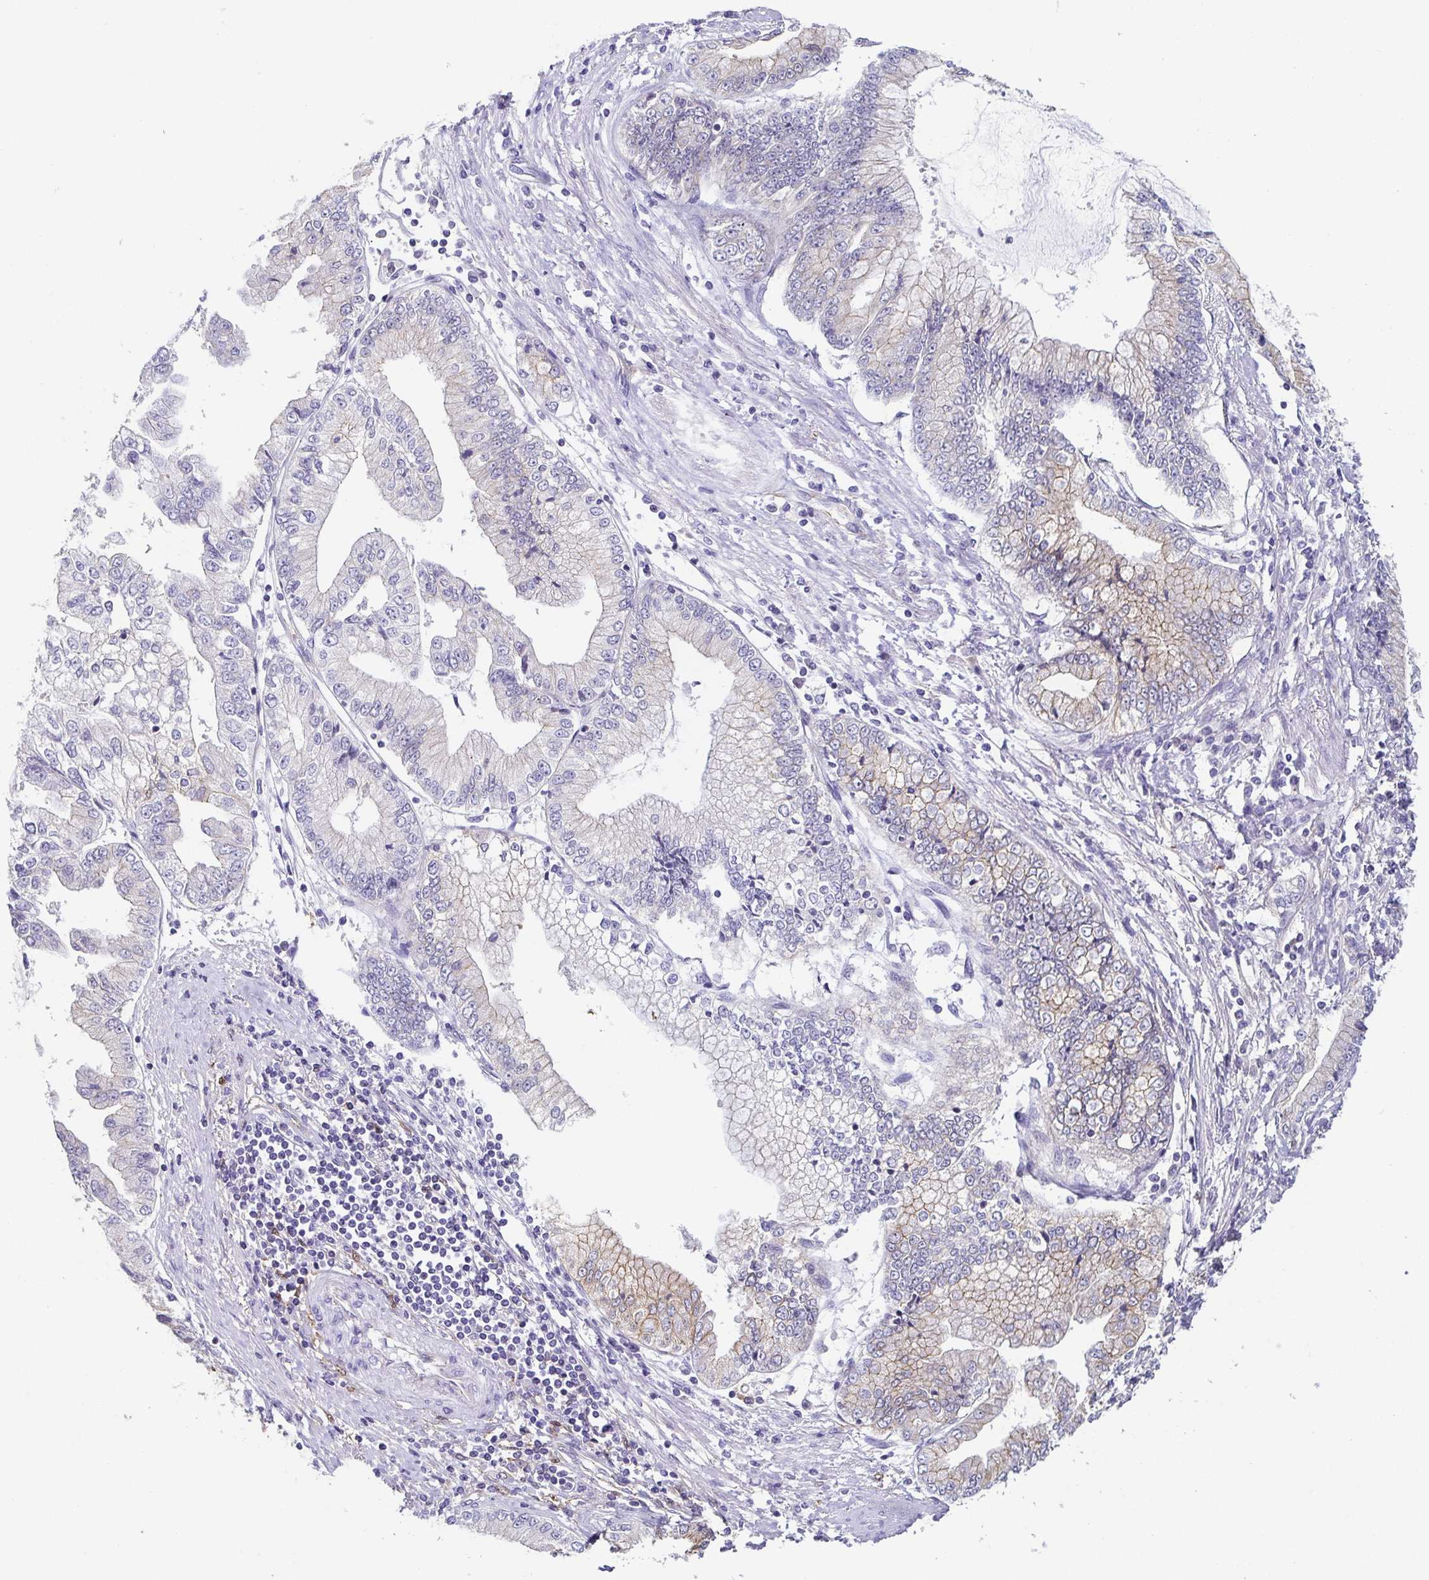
{"staining": {"intensity": "weak", "quantity": "<25%", "location": "cytoplasmic/membranous"}, "tissue": "stomach cancer", "cell_type": "Tumor cells", "image_type": "cancer", "snomed": [{"axis": "morphology", "description": "Adenocarcinoma, NOS"}, {"axis": "topography", "description": "Stomach, upper"}], "caption": "A high-resolution histopathology image shows immunohistochemistry staining of stomach cancer (adenocarcinoma), which reveals no significant staining in tumor cells.", "gene": "PIWIL3", "patient": {"sex": "female", "age": 74}}